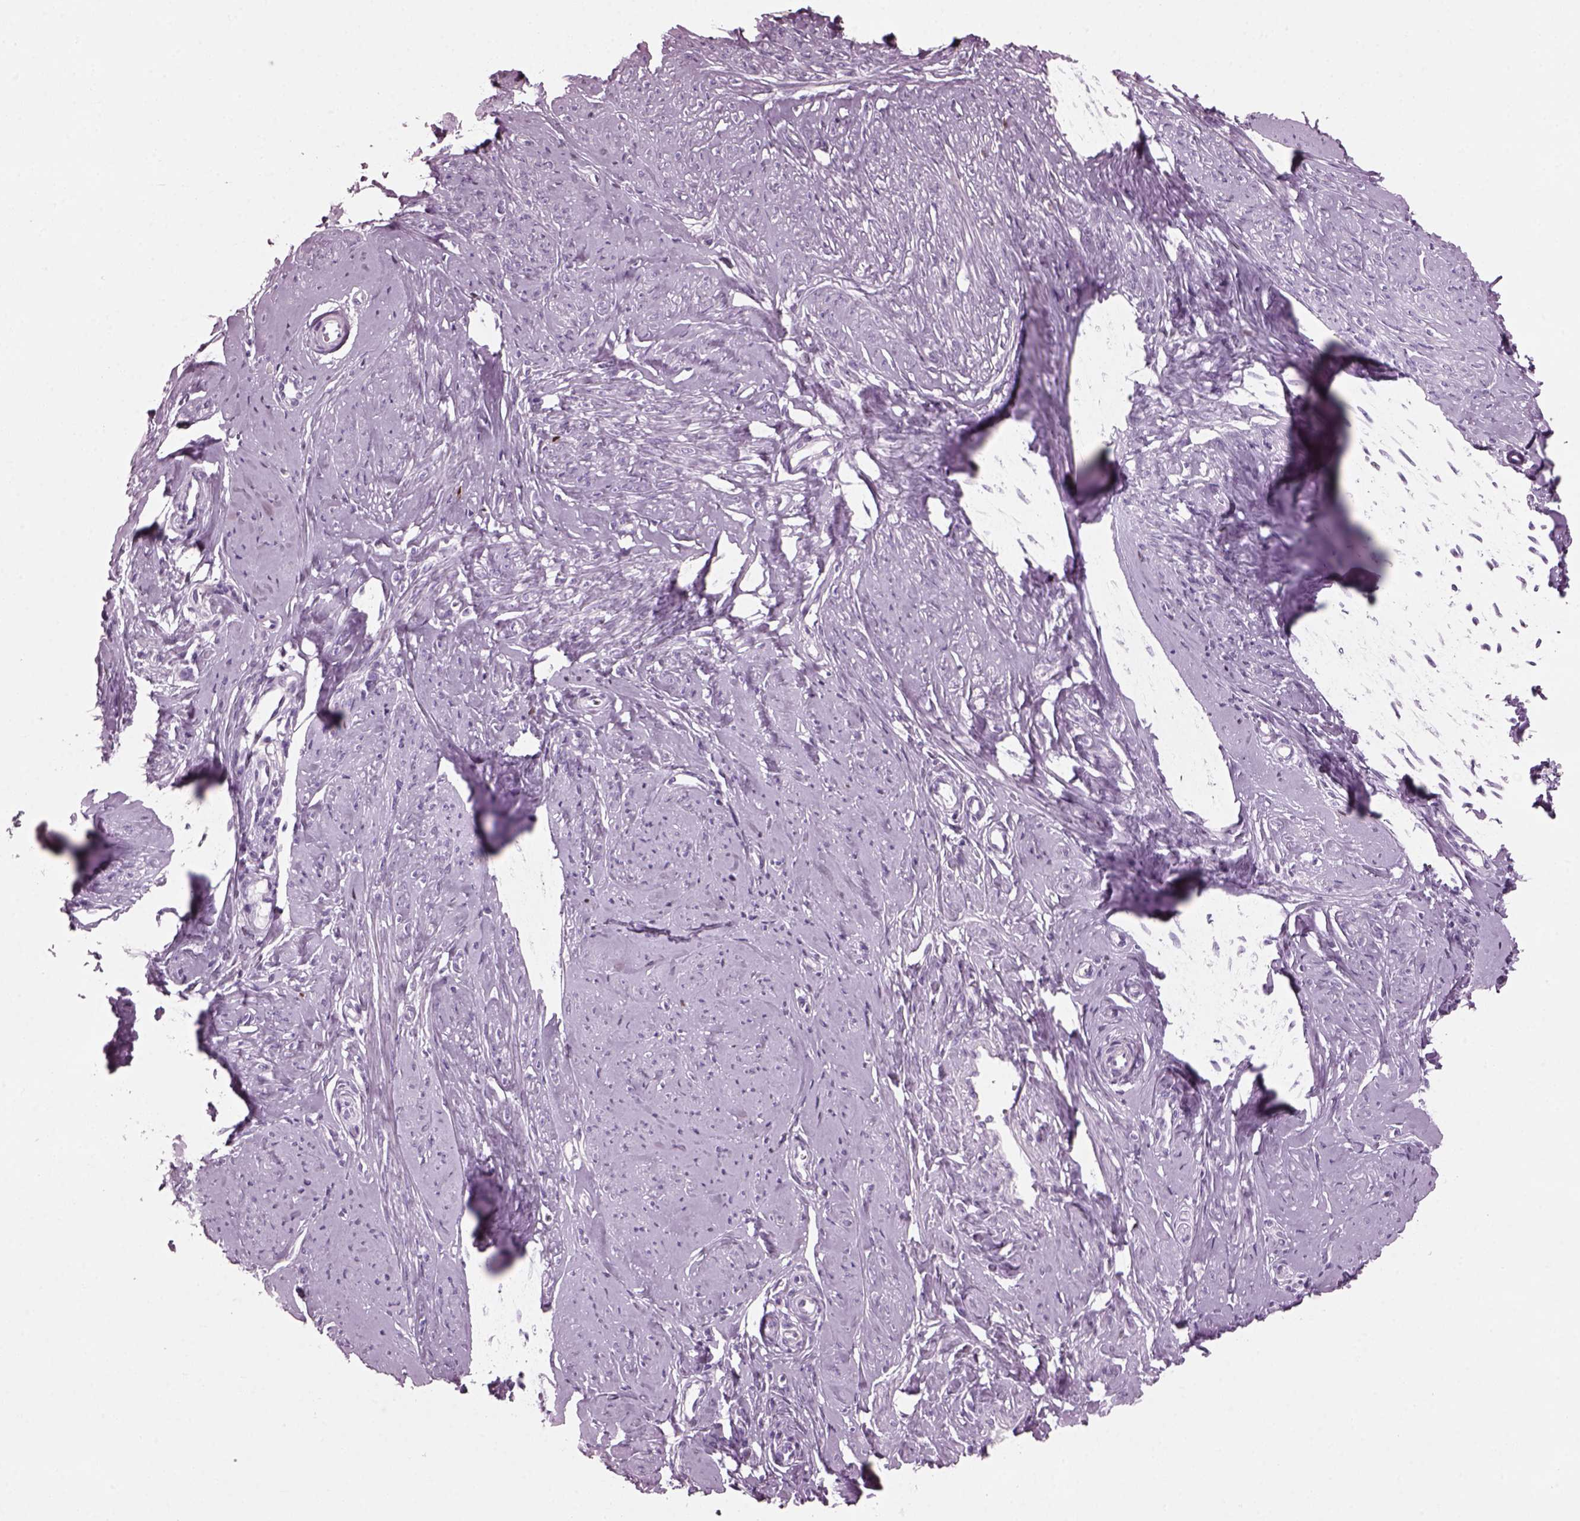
{"staining": {"intensity": "negative", "quantity": "none", "location": "none"}, "tissue": "smooth muscle", "cell_type": "Smooth muscle cells", "image_type": "normal", "snomed": [{"axis": "morphology", "description": "Normal tissue, NOS"}, {"axis": "topography", "description": "Smooth muscle"}], "caption": "Histopathology image shows no significant protein expression in smooth muscle cells of benign smooth muscle.", "gene": "PRR9", "patient": {"sex": "female", "age": 48}}